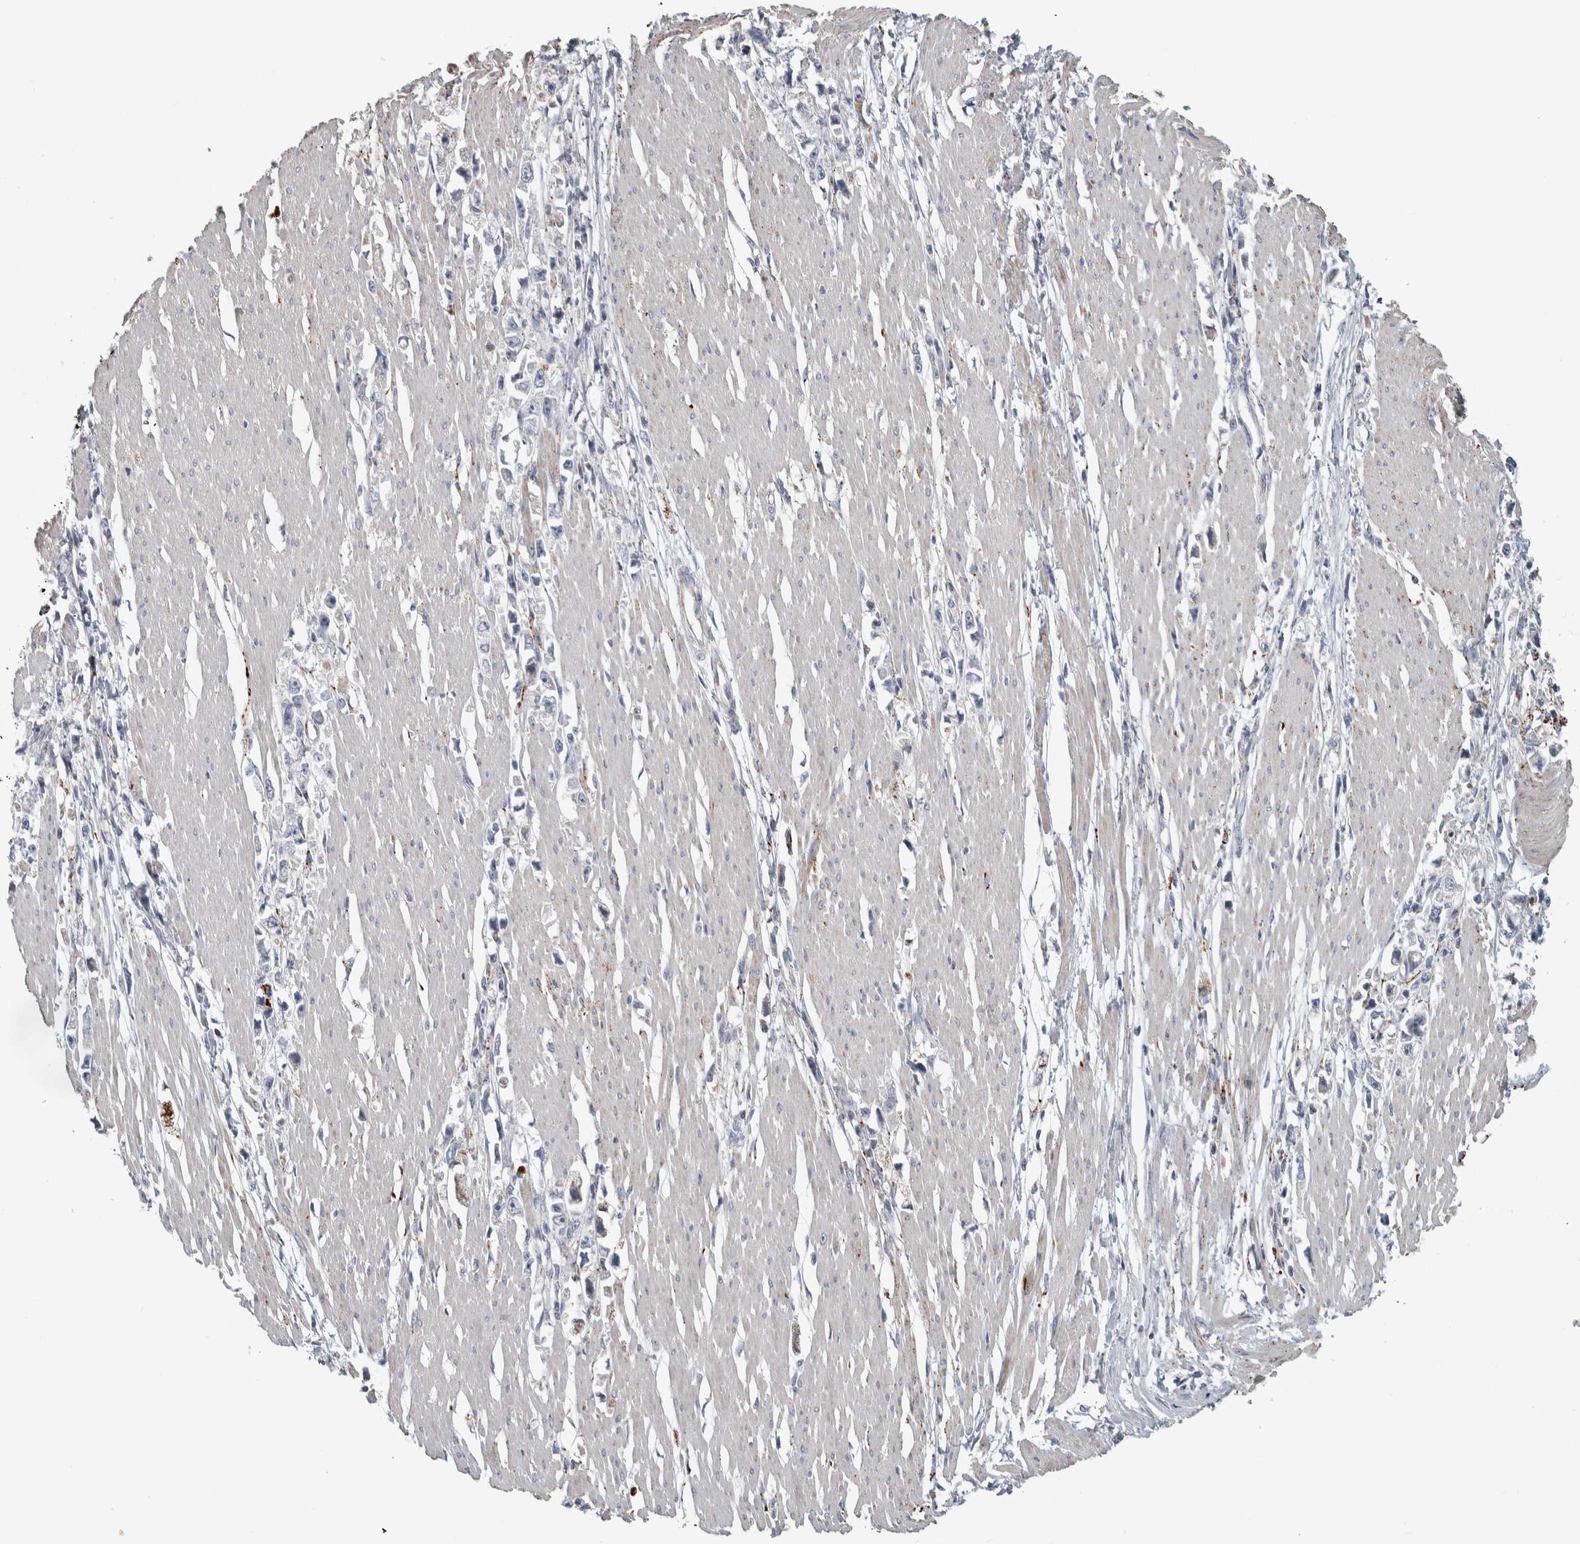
{"staining": {"intensity": "negative", "quantity": "none", "location": "none"}, "tissue": "stomach cancer", "cell_type": "Tumor cells", "image_type": "cancer", "snomed": [{"axis": "morphology", "description": "Adenocarcinoma, NOS"}, {"axis": "topography", "description": "Stomach"}], "caption": "This is an IHC image of stomach cancer. There is no positivity in tumor cells.", "gene": "FAM78A", "patient": {"sex": "female", "age": 59}}